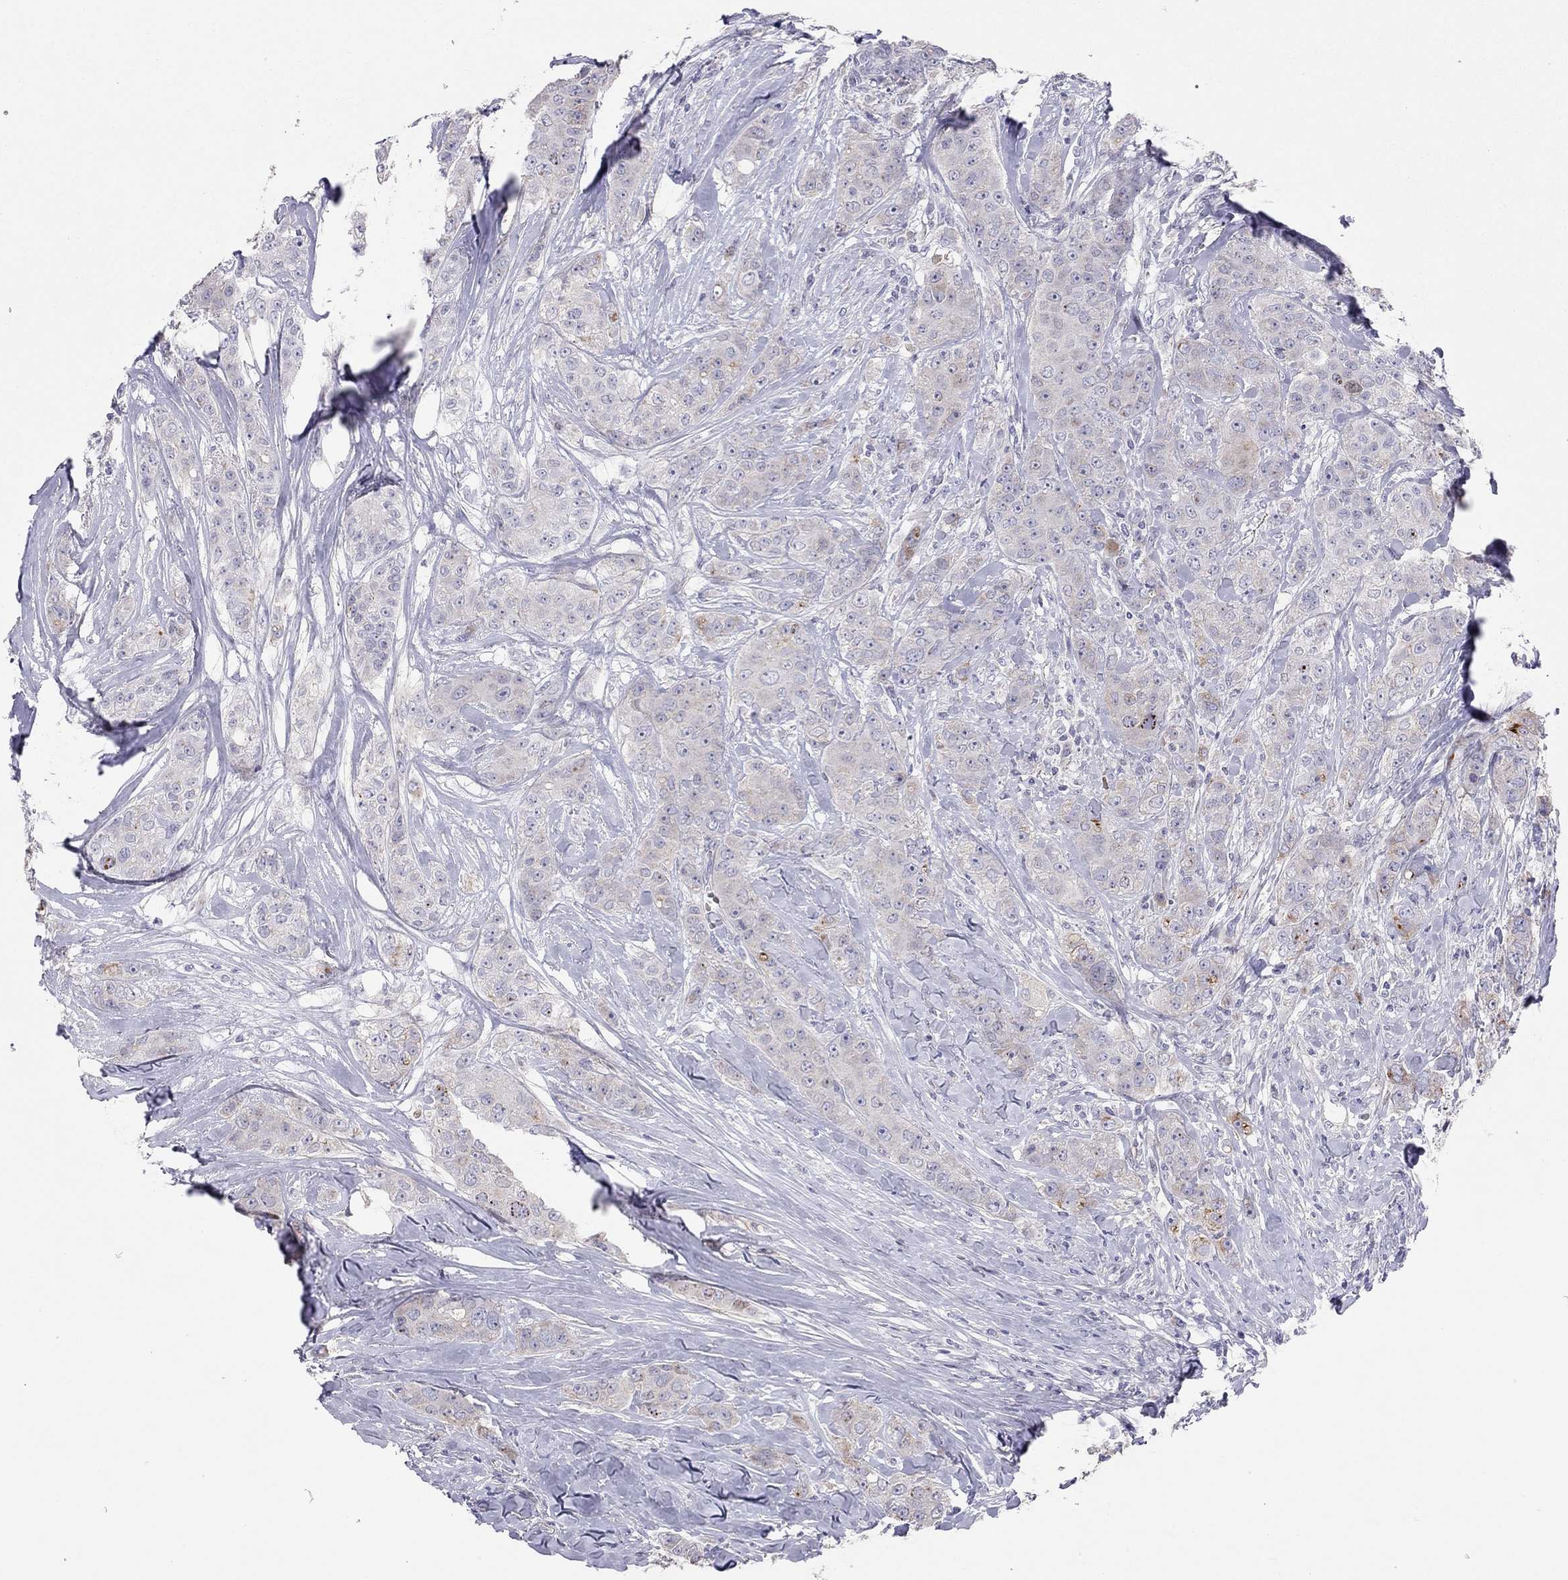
{"staining": {"intensity": "negative", "quantity": "none", "location": "none"}, "tissue": "breast cancer", "cell_type": "Tumor cells", "image_type": "cancer", "snomed": [{"axis": "morphology", "description": "Duct carcinoma"}, {"axis": "topography", "description": "Breast"}], "caption": "IHC of breast cancer (intraductal carcinoma) demonstrates no positivity in tumor cells.", "gene": "SYTL2", "patient": {"sex": "female", "age": 43}}